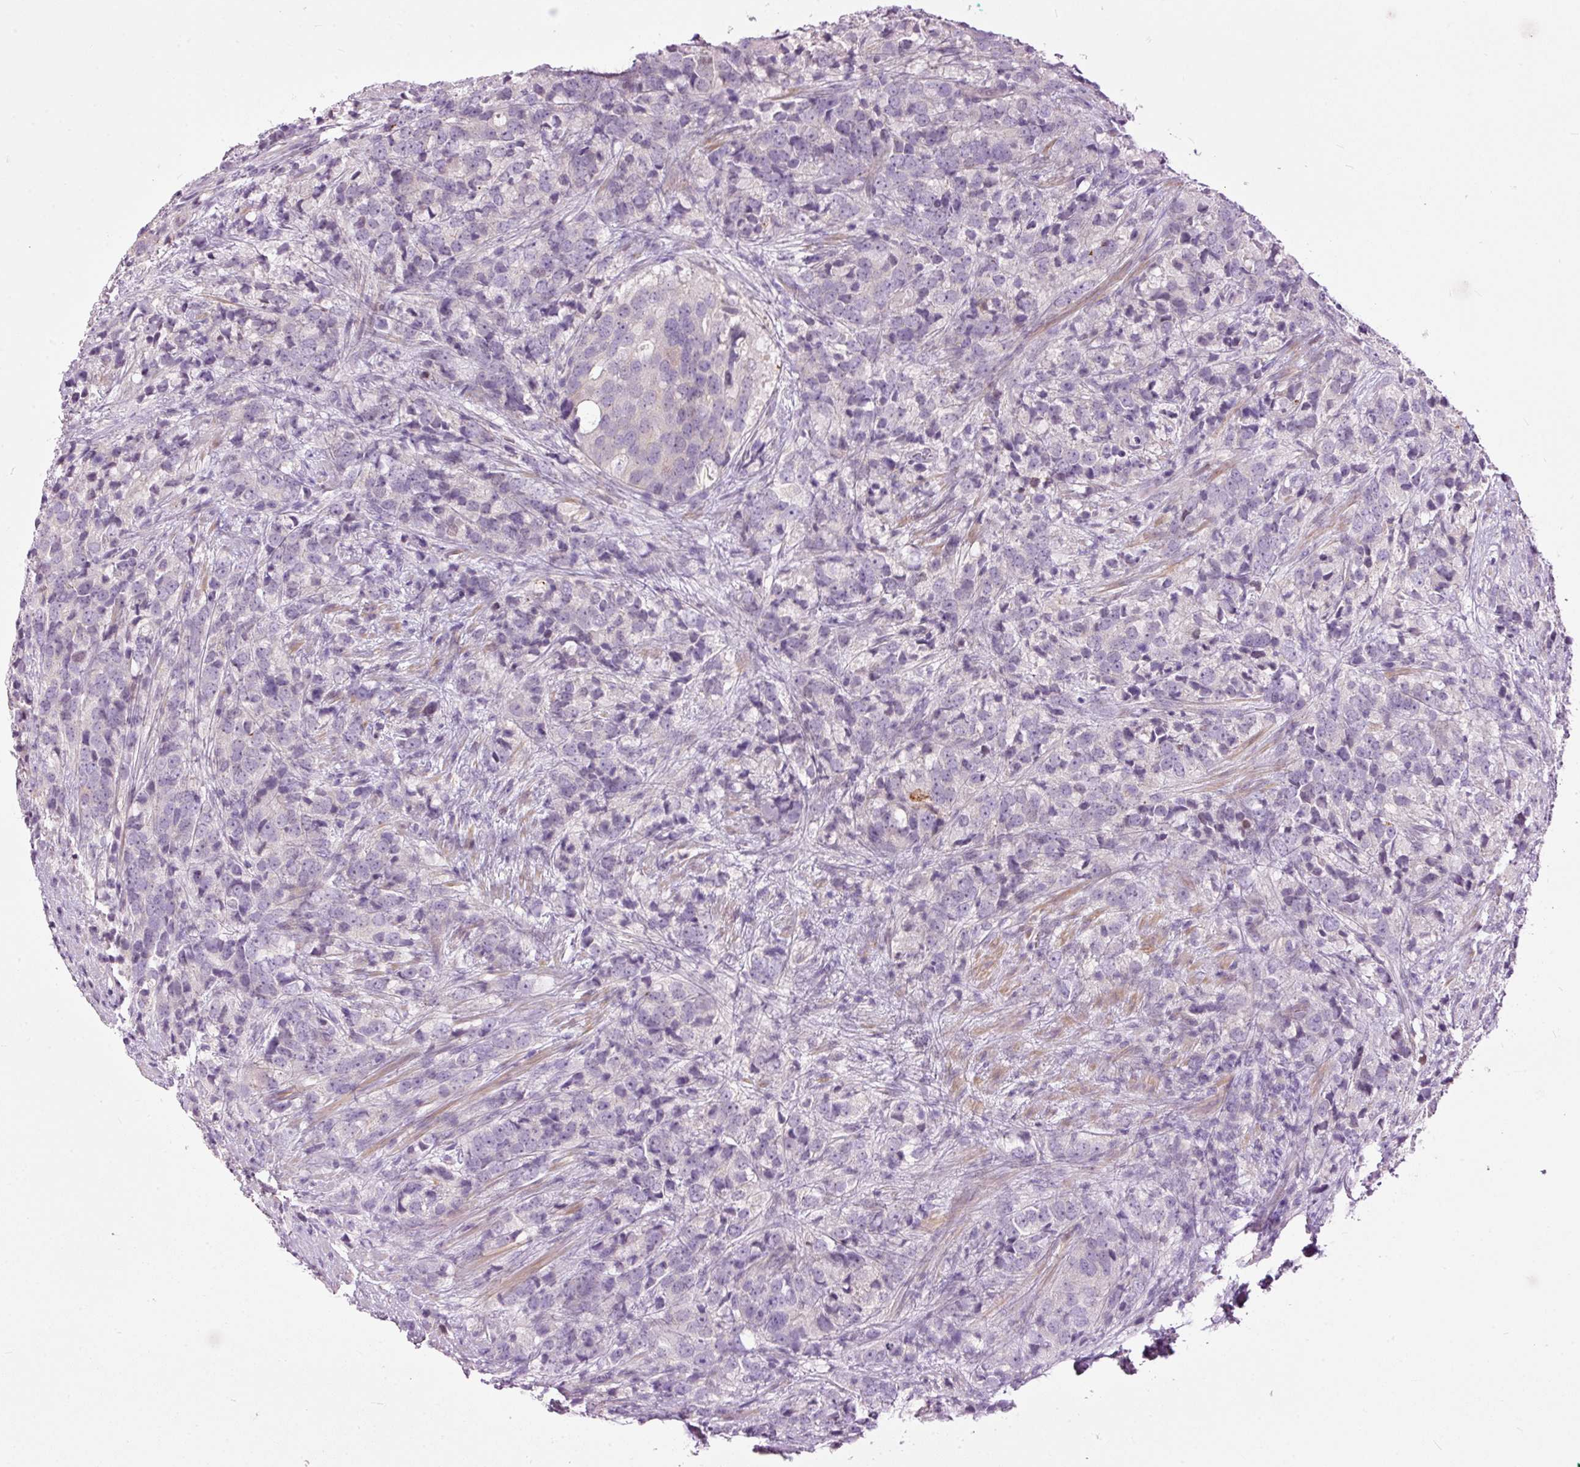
{"staining": {"intensity": "negative", "quantity": "none", "location": "none"}, "tissue": "prostate cancer", "cell_type": "Tumor cells", "image_type": "cancer", "snomed": [{"axis": "morphology", "description": "Adenocarcinoma, High grade"}, {"axis": "topography", "description": "Prostate"}], "caption": "There is no significant expression in tumor cells of prostate cancer (adenocarcinoma (high-grade)). (DAB immunohistochemistry (IHC), high magnification).", "gene": "FCRL4", "patient": {"sex": "male", "age": 62}}